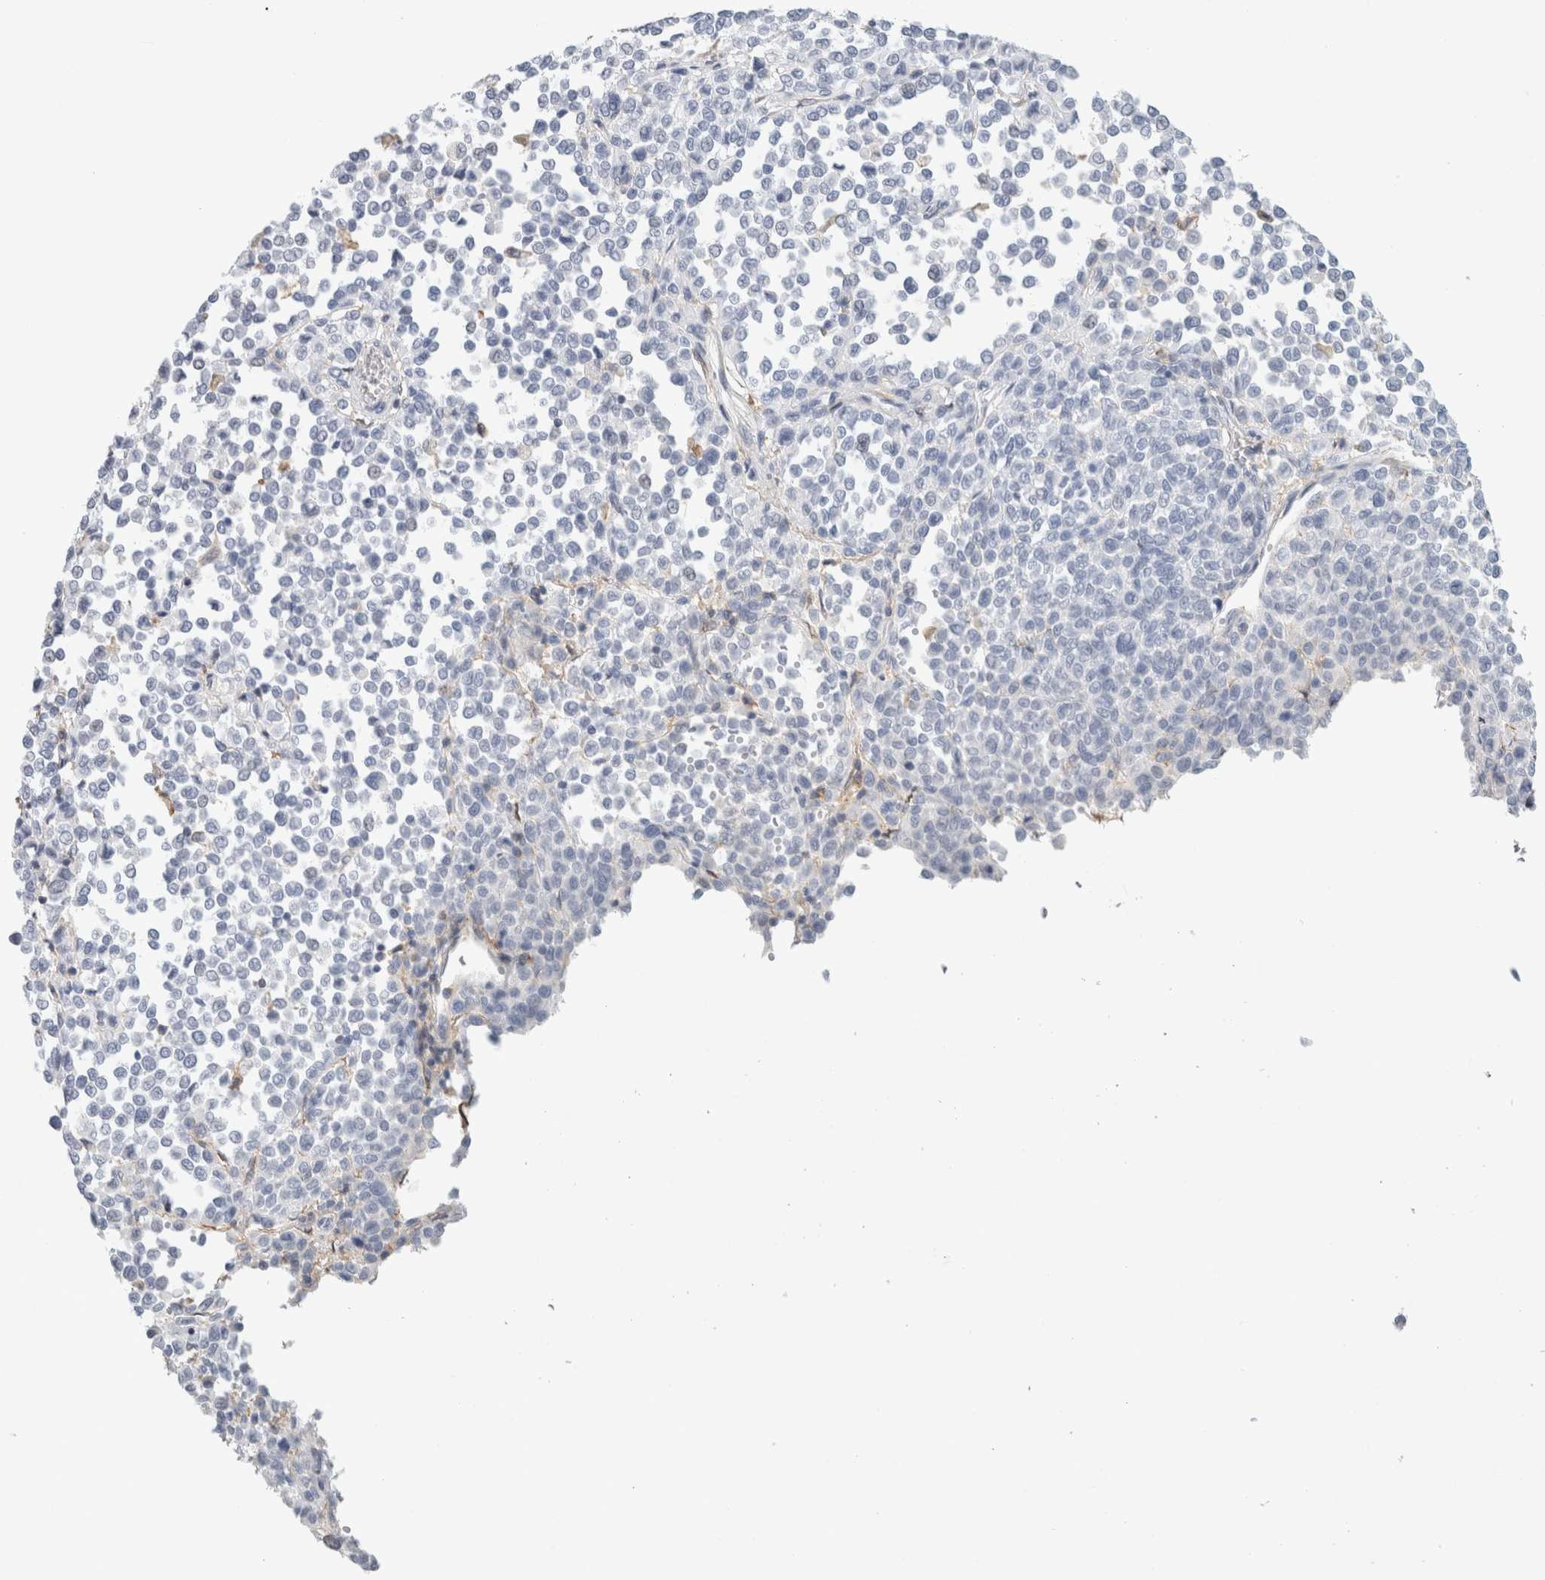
{"staining": {"intensity": "negative", "quantity": "none", "location": "none"}, "tissue": "melanoma", "cell_type": "Tumor cells", "image_type": "cancer", "snomed": [{"axis": "morphology", "description": "Malignant melanoma, Metastatic site"}, {"axis": "topography", "description": "Pancreas"}], "caption": "This is an immunohistochemistry micrograph of human malignant melanoma (metastatic site). There is no positivity in tumor cells.", "gene": "P2RY2", "patient": {"sex": "female", "age": 30}}